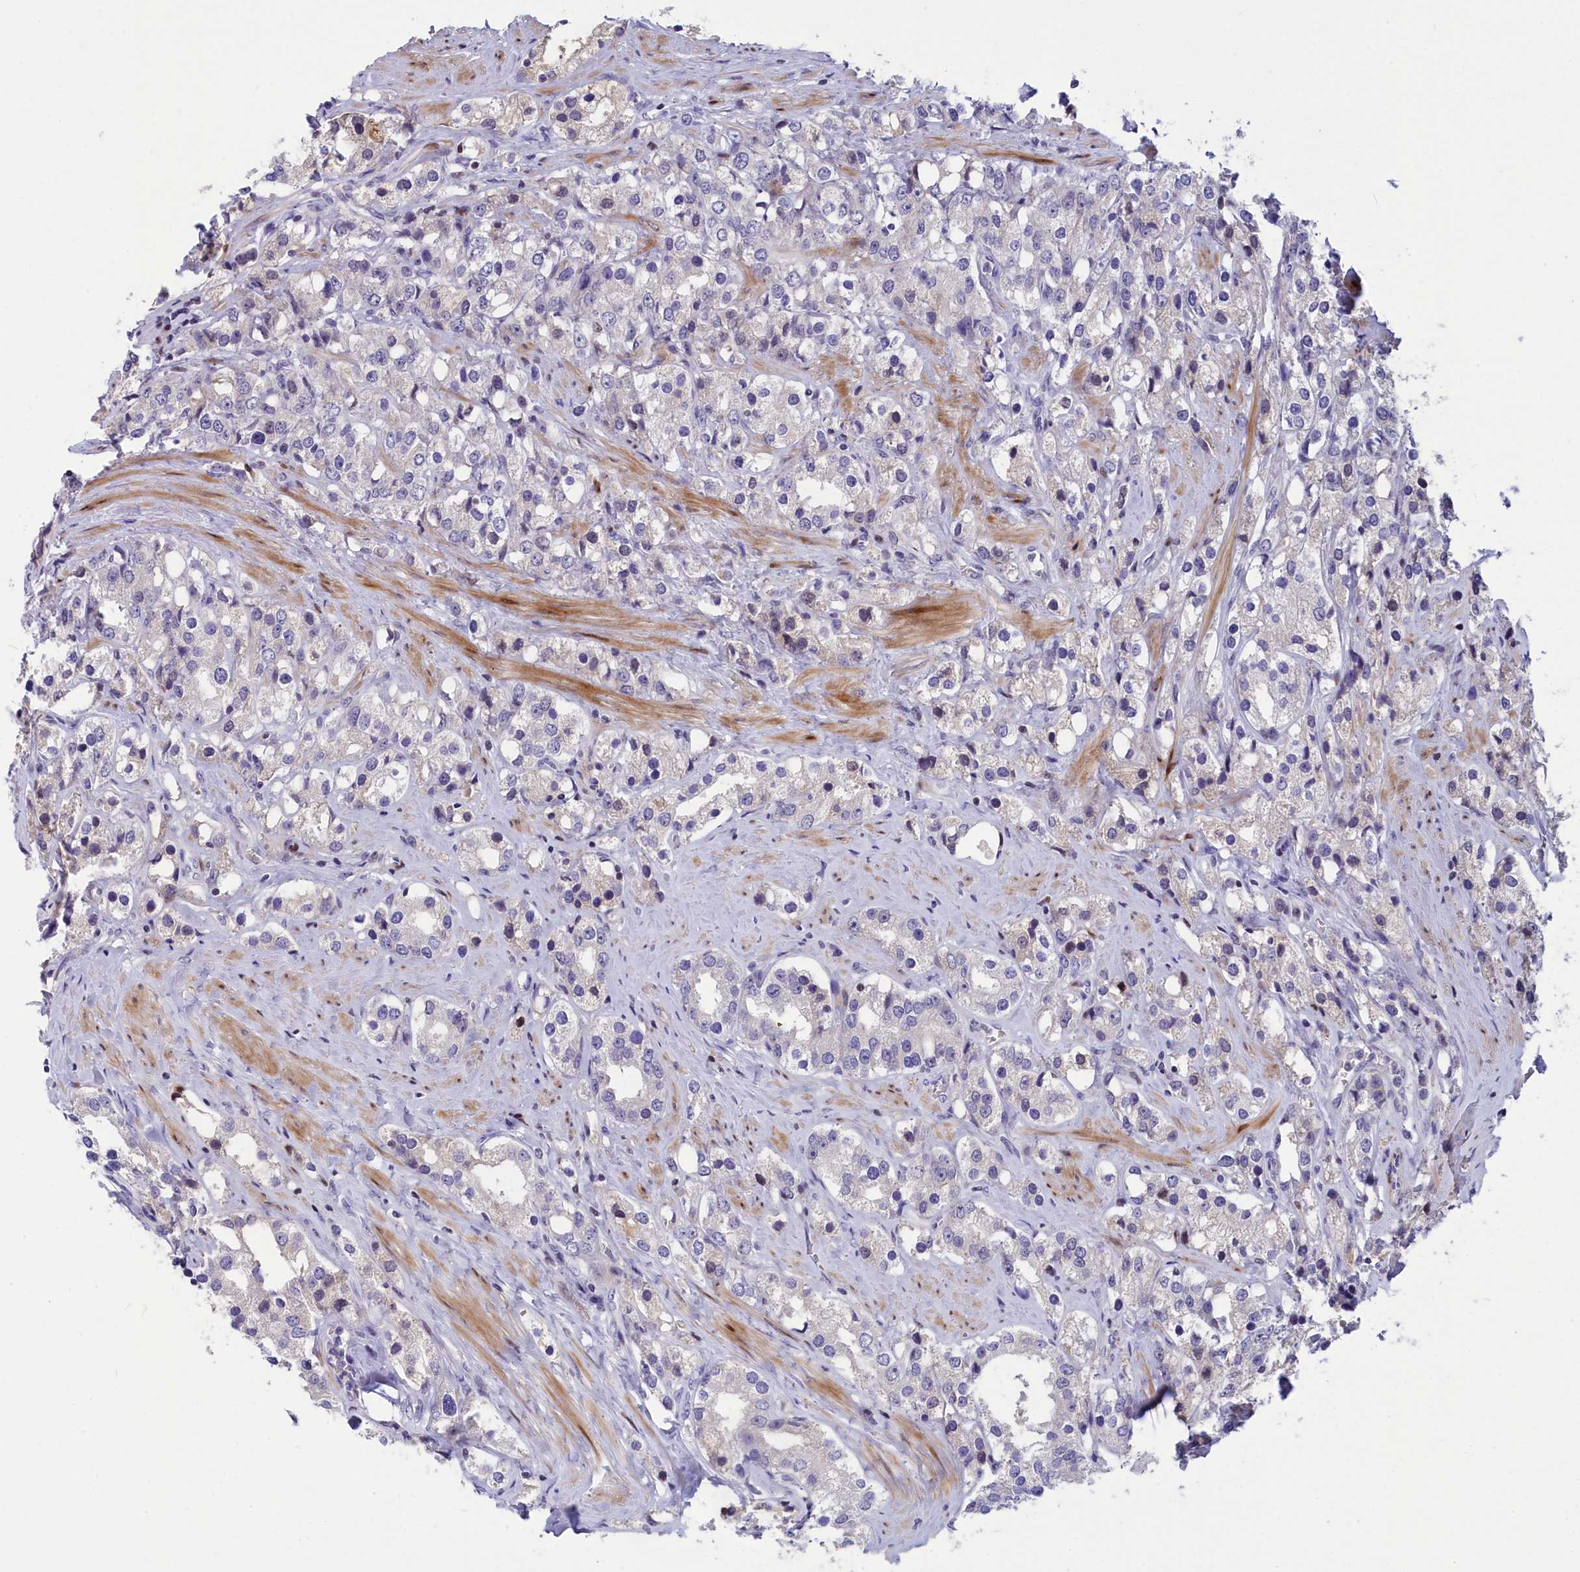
{"staining": {"intensity": "negative", "quantity": "none", "location": "none"}, "tissue": "prostate cancer", "cell_type": "Tumor cells", "image_type": "cancer", "snomed": [{"axis": "morphology", "description": "Adenocarcinoma, NOS"}, {"axis": "topography", "description": "Prostate"}], "caption": "Image shows no significant protein positivity in tumor cells of prostate cancer (adenocarcinoma).", "gene": "NKPD1", "patient": {"sex": "male", "age": 79}}